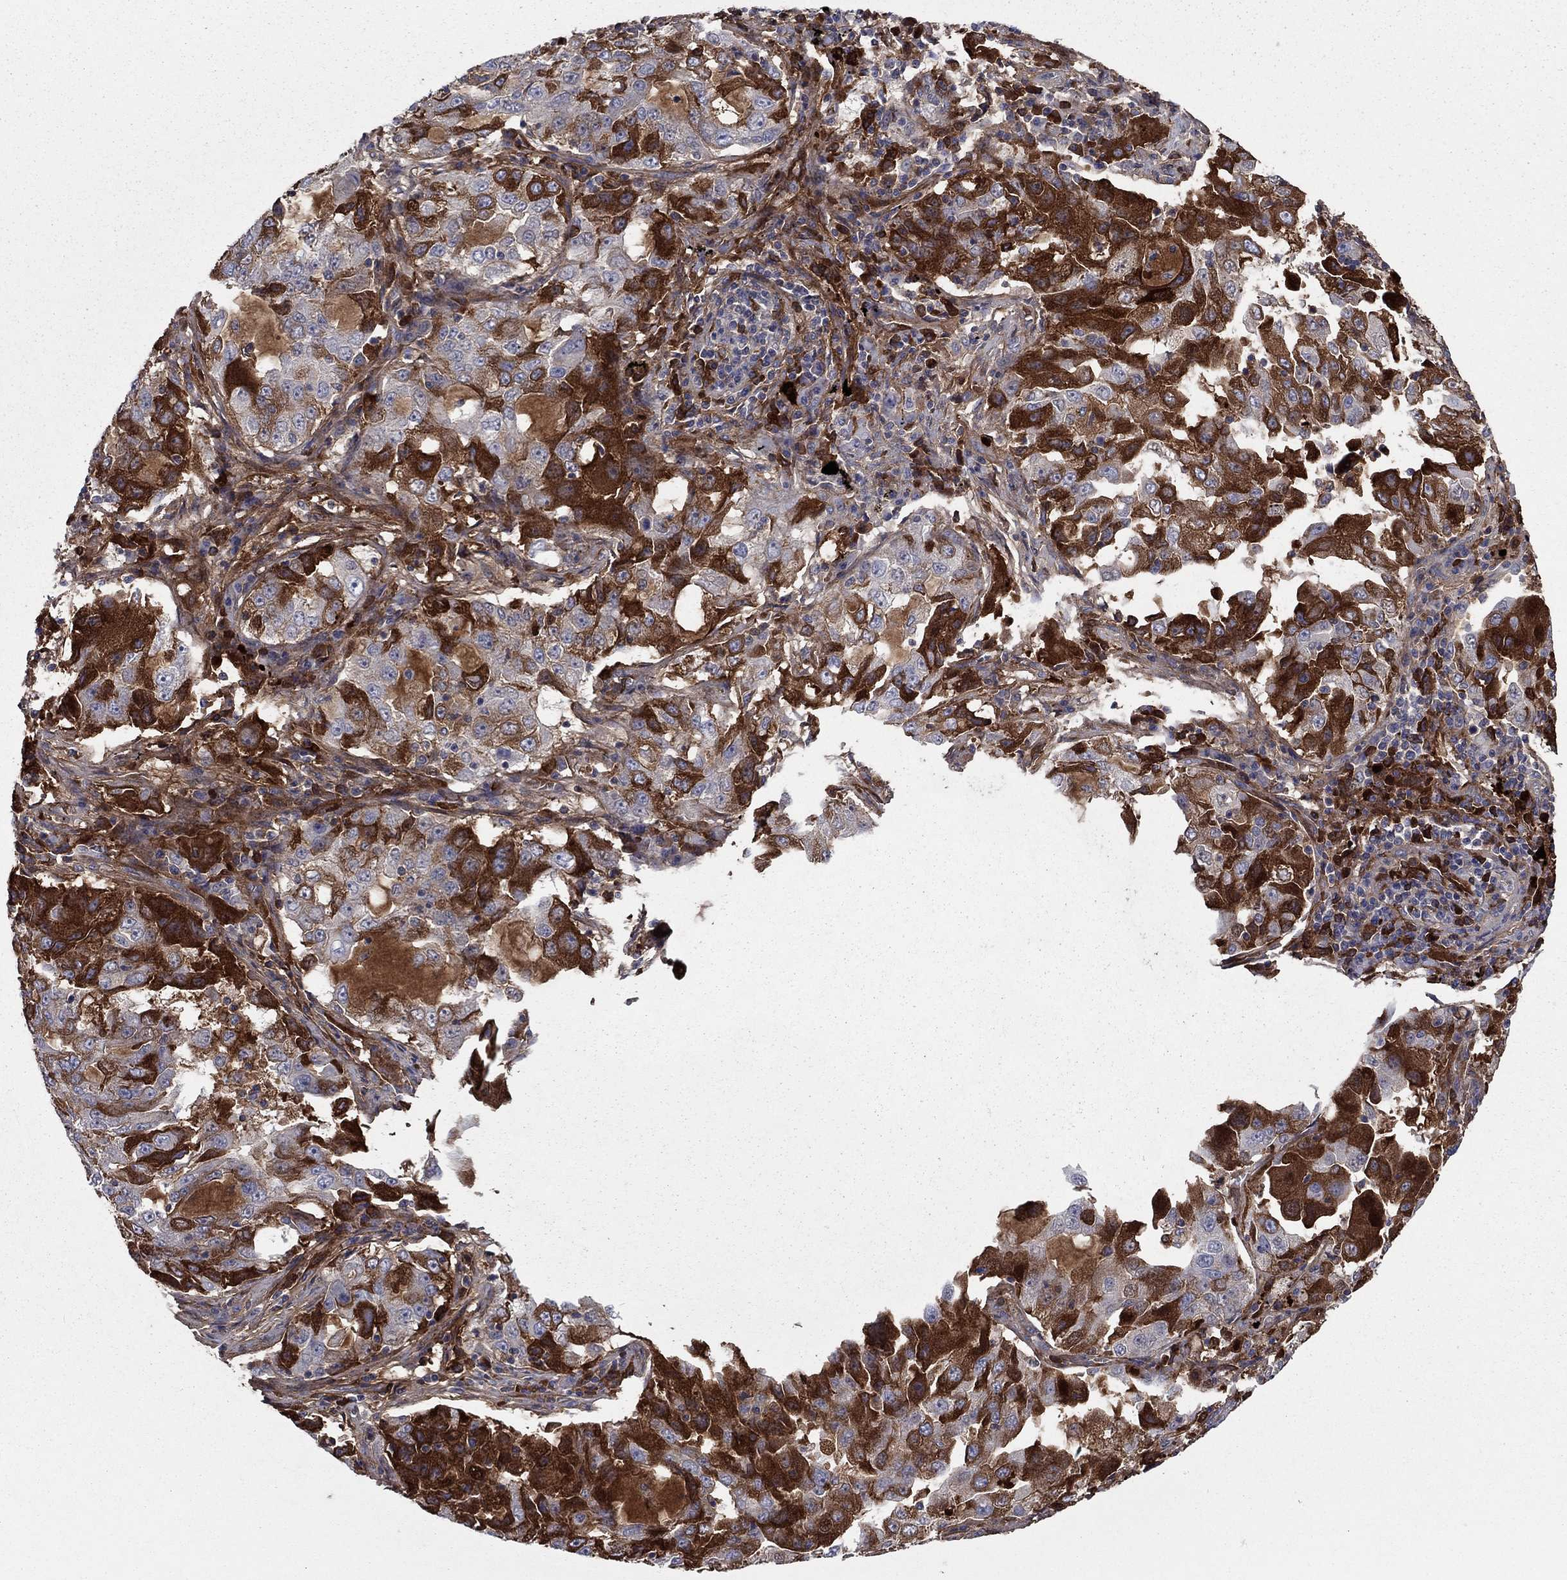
{"staining": {"intensity": "strong", "quantity": ">75%", "location": "cytoplasmic/membranous"}, "tissue": "lung cancer", "cell_type": "Tumor cells", "image_type": "cancer", "snomed": [{"axis": "morphology", "description": "Adenocarcinoma, NOS"}, {"axis": "topography", "description": "Lung"}], "caption": "This is a micrograph of IHC staining of lung cancer (adenocarcinoma), which shows strong positivity in the cytoplasmic/membranous of tumor cells.", "gene": "HPX", "patient": {"sex": "female", "age": 61}}